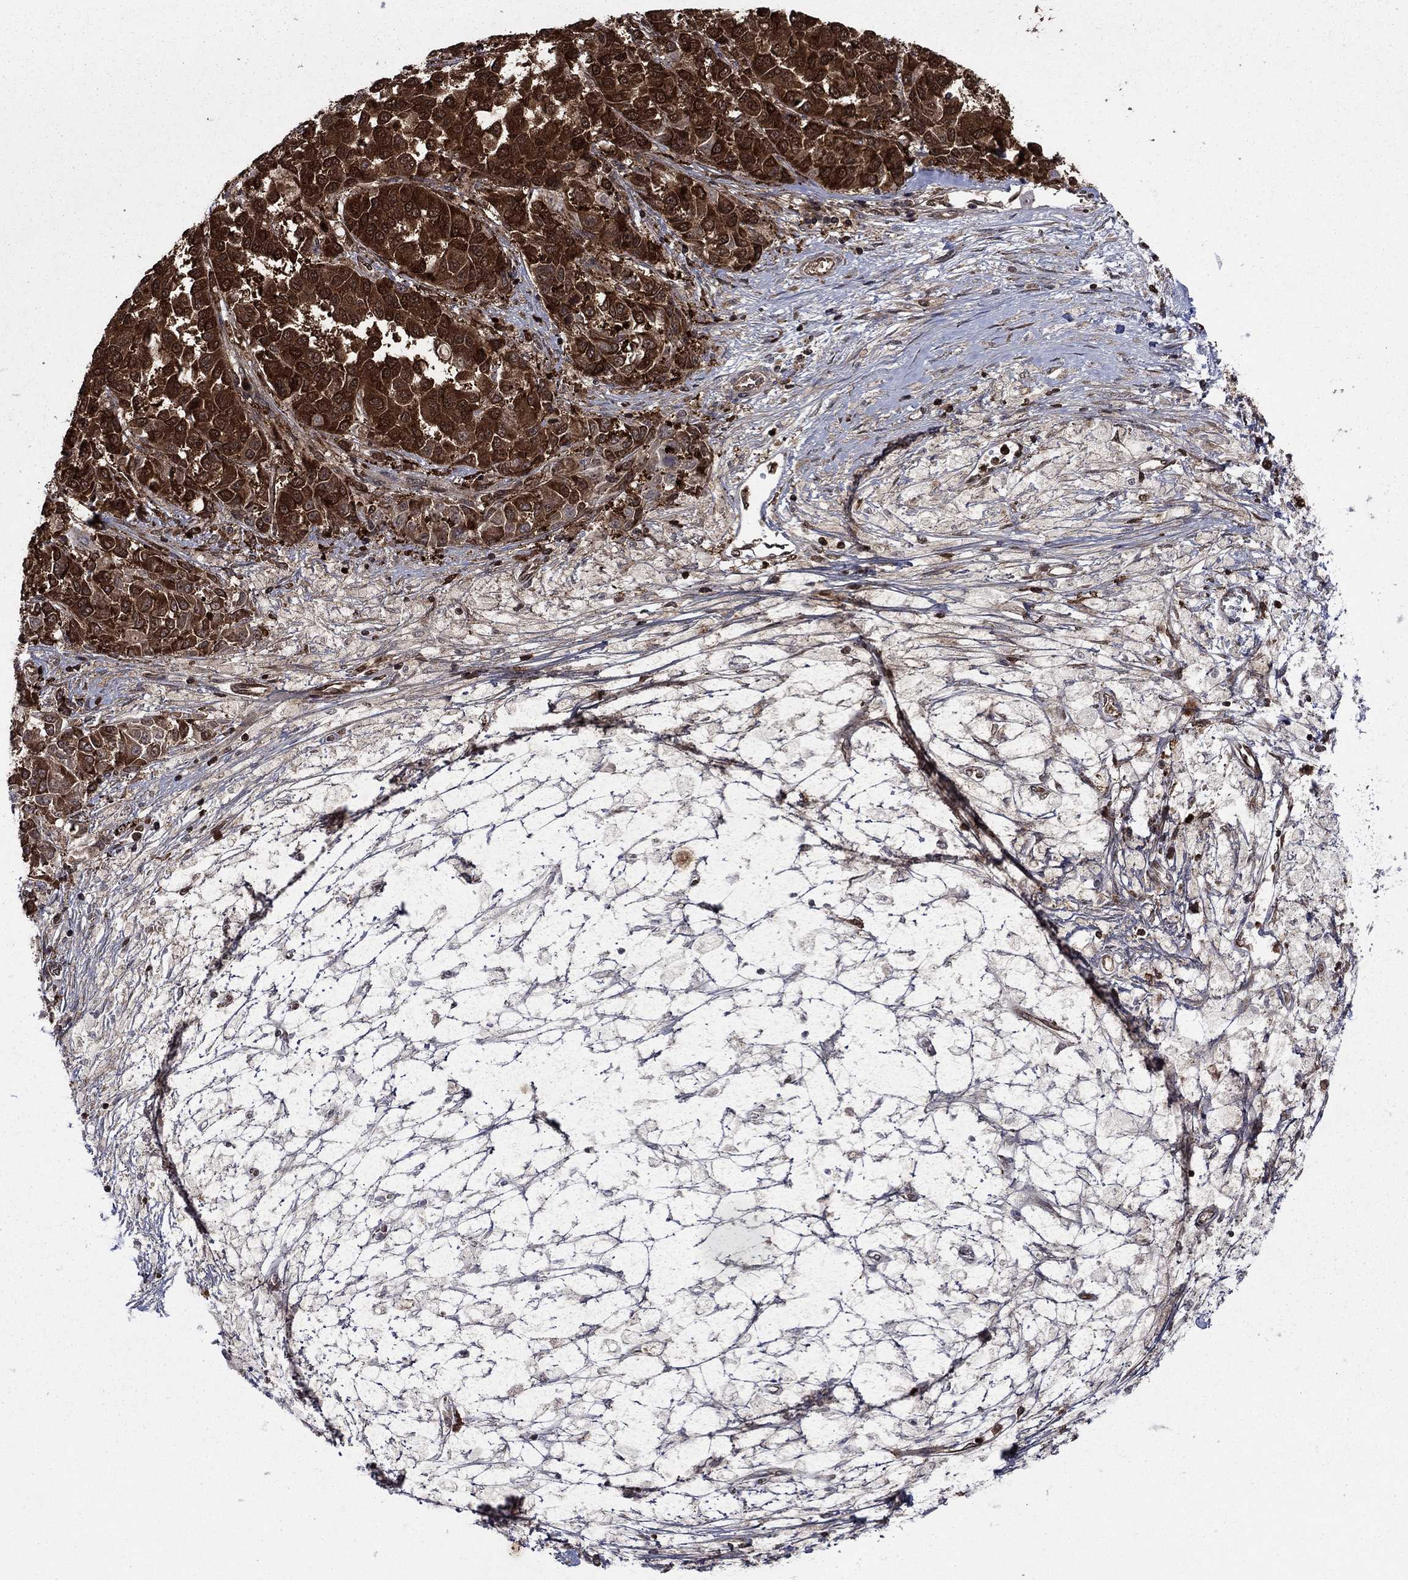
{"staining": {"intensity": "strong", "quantity": ">75%", "location": "cytoplasmic/membranous"}, "tissue": "melanoma", "cell_type": "Tumor cells", "image_type": "cancer", "snomed": [{"axis": "morphology", "description": "Malignant melanoma, NOS"}, {"axis": "topography", "description": "Skin"}], "caption": "This is a micrograph of immunohistochemistry (IHC) staining of melanoma, which shows strong expression in the cytoplasmic/membranous of tumor cells.", "gene": "CACYBP", "patient": {"sex": "female", "age": 58}}